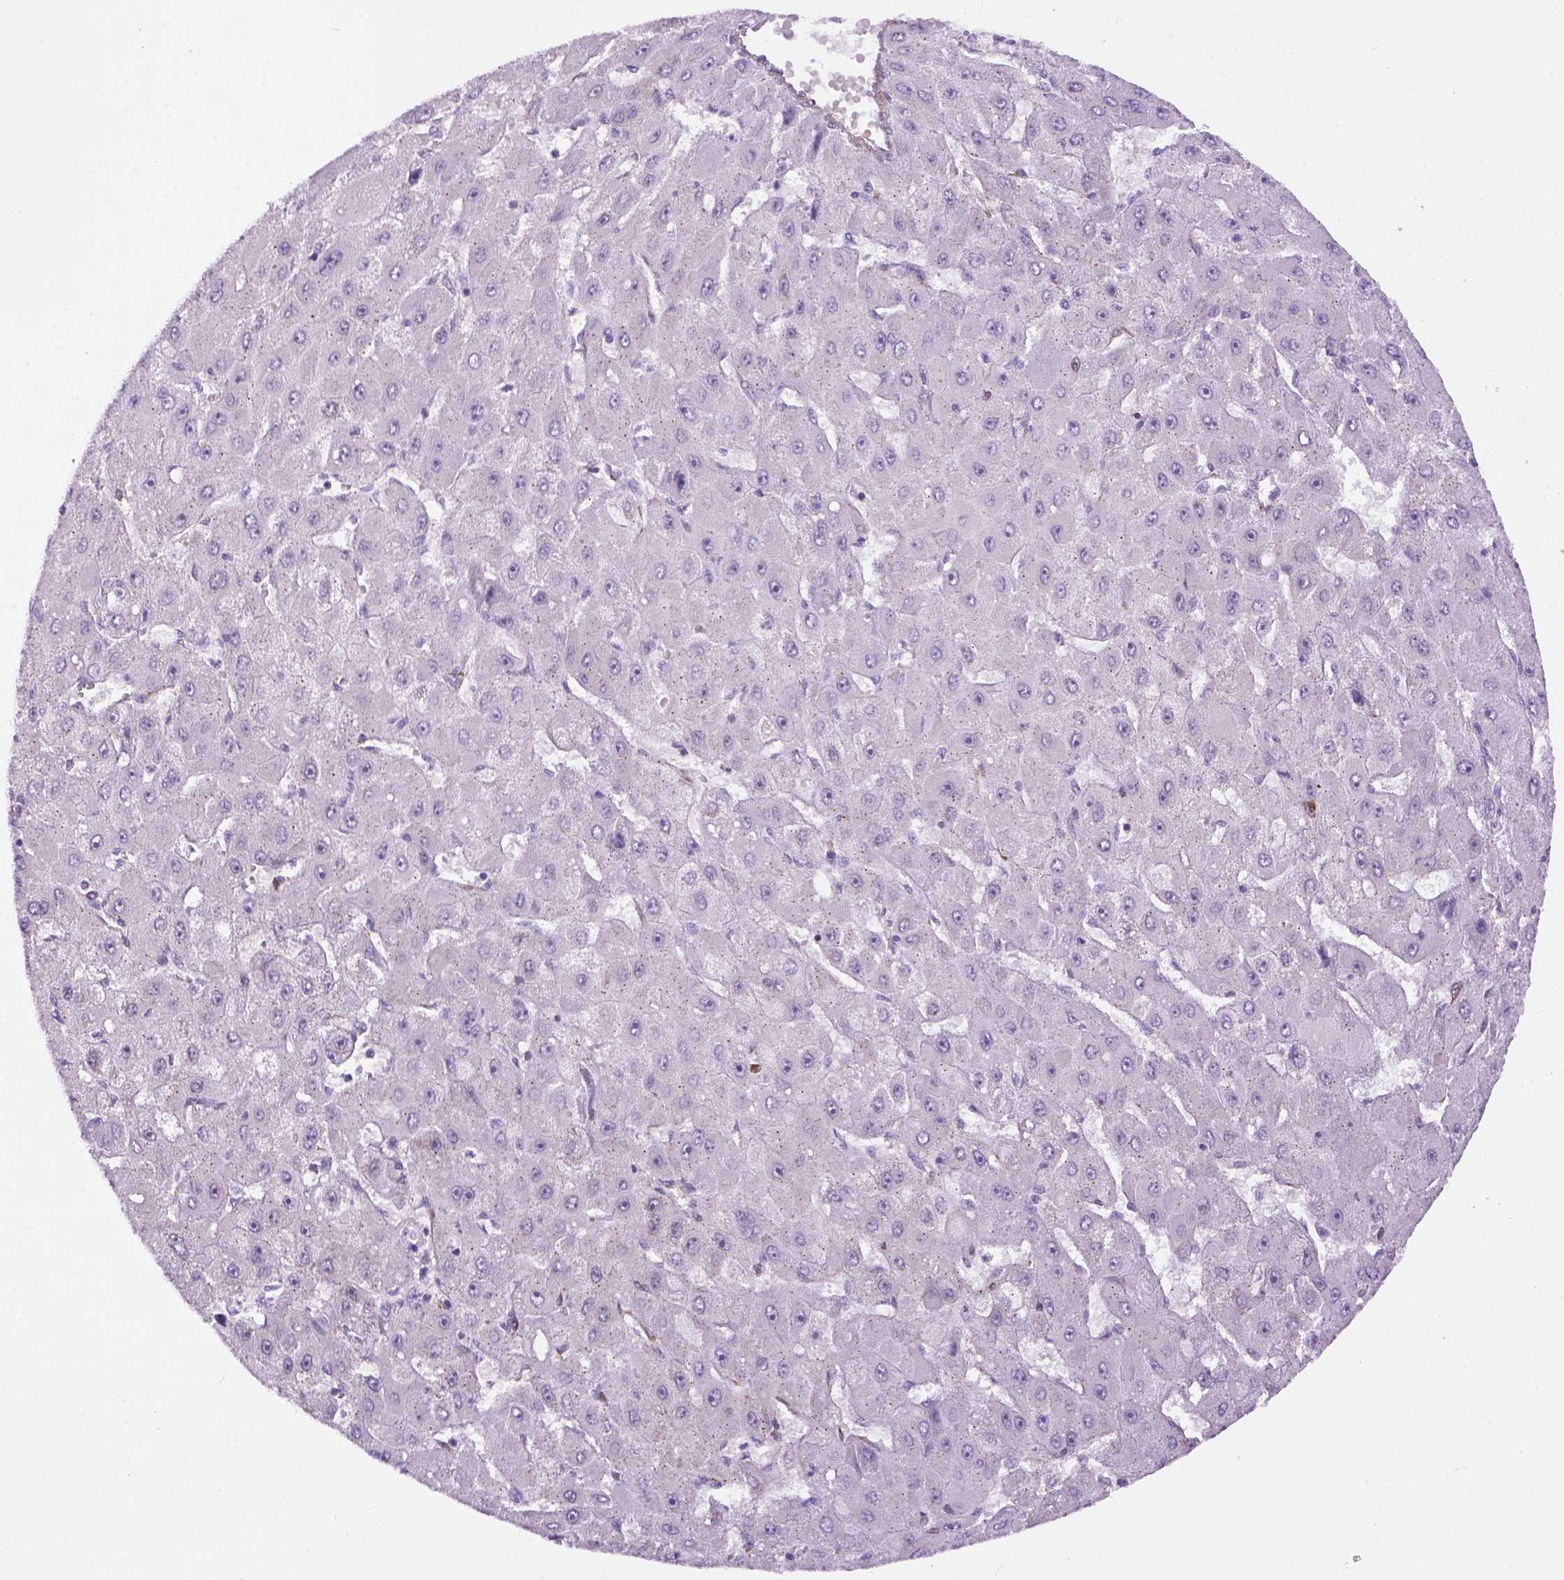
{"staining": {"intensity": "negative", "quantity": "none", "location": "none"}, "tissue": "liver cancer", "cell_type": "Tumor cells", "image_type": "cancer", "snomed": [{"axis": "morphology", "description": "Carcinoma, Hepatocellular, NOS"}, {"axis": "topography", "description": "Liver"}], "caption": "Immunohistochemistry (IHC) micrograph of neoplastic tissue: human liver cancer stained with DAB reveals no significant protein expression in tumor cells.", "gene": "KAZN", "patient": {"sex": "female", "age": 25}}